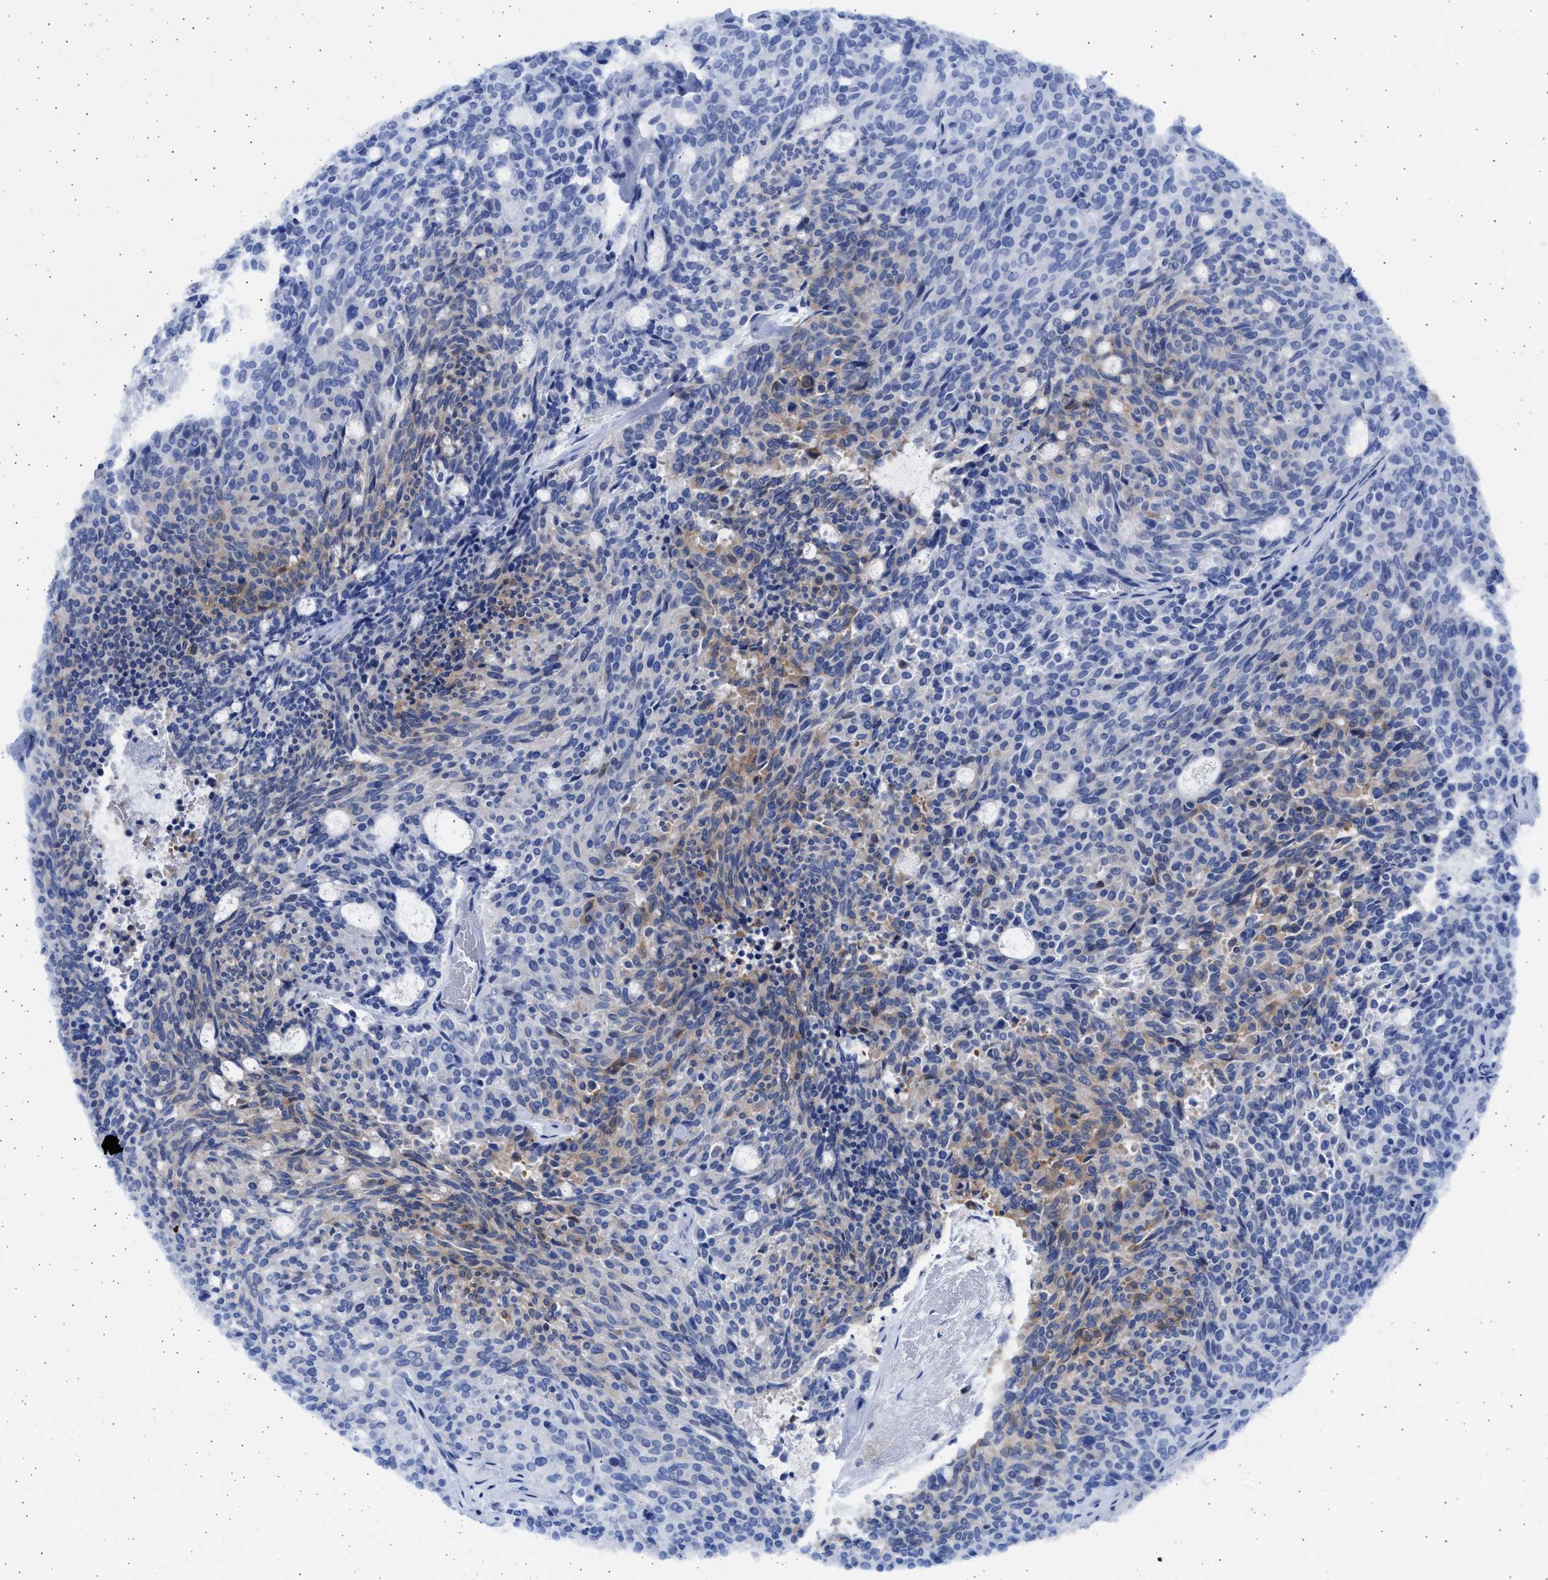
{"staining": {"intensity": "moderate", "quantity": "<25%", "location": "cytoplasmic/membranous"}, "tissue": "carcinoid", "cell_type": "Tumor cells", "image_type": "cancer", "snomed": [{"axis": "morphology", "description": "Carcinoid, malignant, NOS"}, {"axis": "topography", "description": "Pancreas"}], "caption": "Brown immunohistochemical staining in malignant carcinoid exhibits moderate cytoplasmic/membranous expression in about <25% of tumor cells. (DAB (3,3'-diaminobenzidine) IHC, brown staining for protein, blue staining for nuclei).", "gene": "ALDOC", "patient": {"sex": "female", "age": 54}}